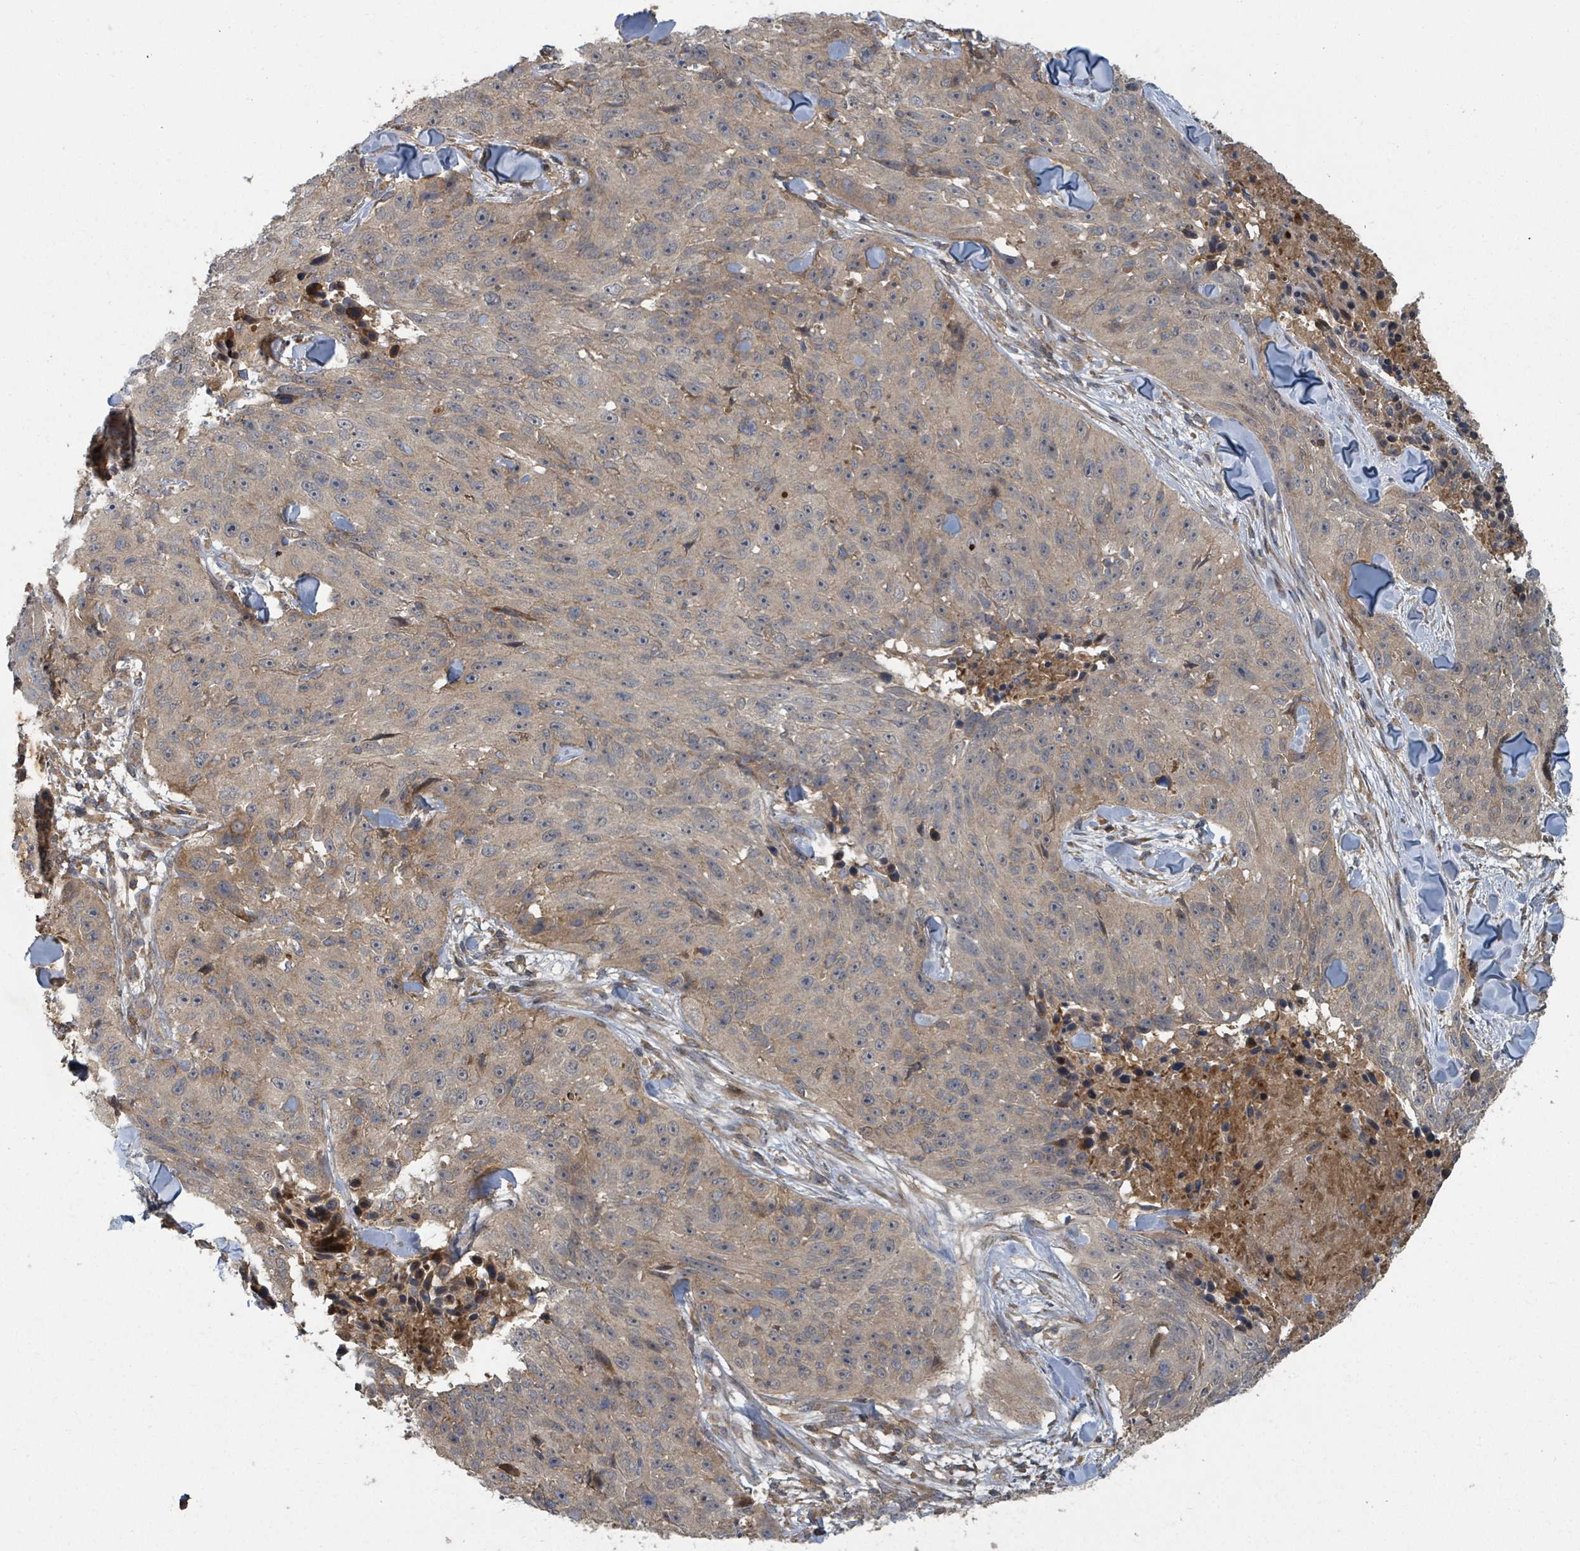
{"staining": {"intensity": "weak", "quantity": "<25%", "location": "cytoplasmic/membranous"}, "tissue": "skin cancer", "cell_type": "Tumor cells", "image_type": "cancer", "snomed": [{"axis": "morphology", "description": "Squamous cell carcinoma, NOS"}, {"axis": "topography", "description": "Skin"}], "caption": "Tumor cells are negative for brown protein staining in squamous cell carcinoma (skin).", "gene": "DPM1", "patient": {"sex": "female", "age": 87}}